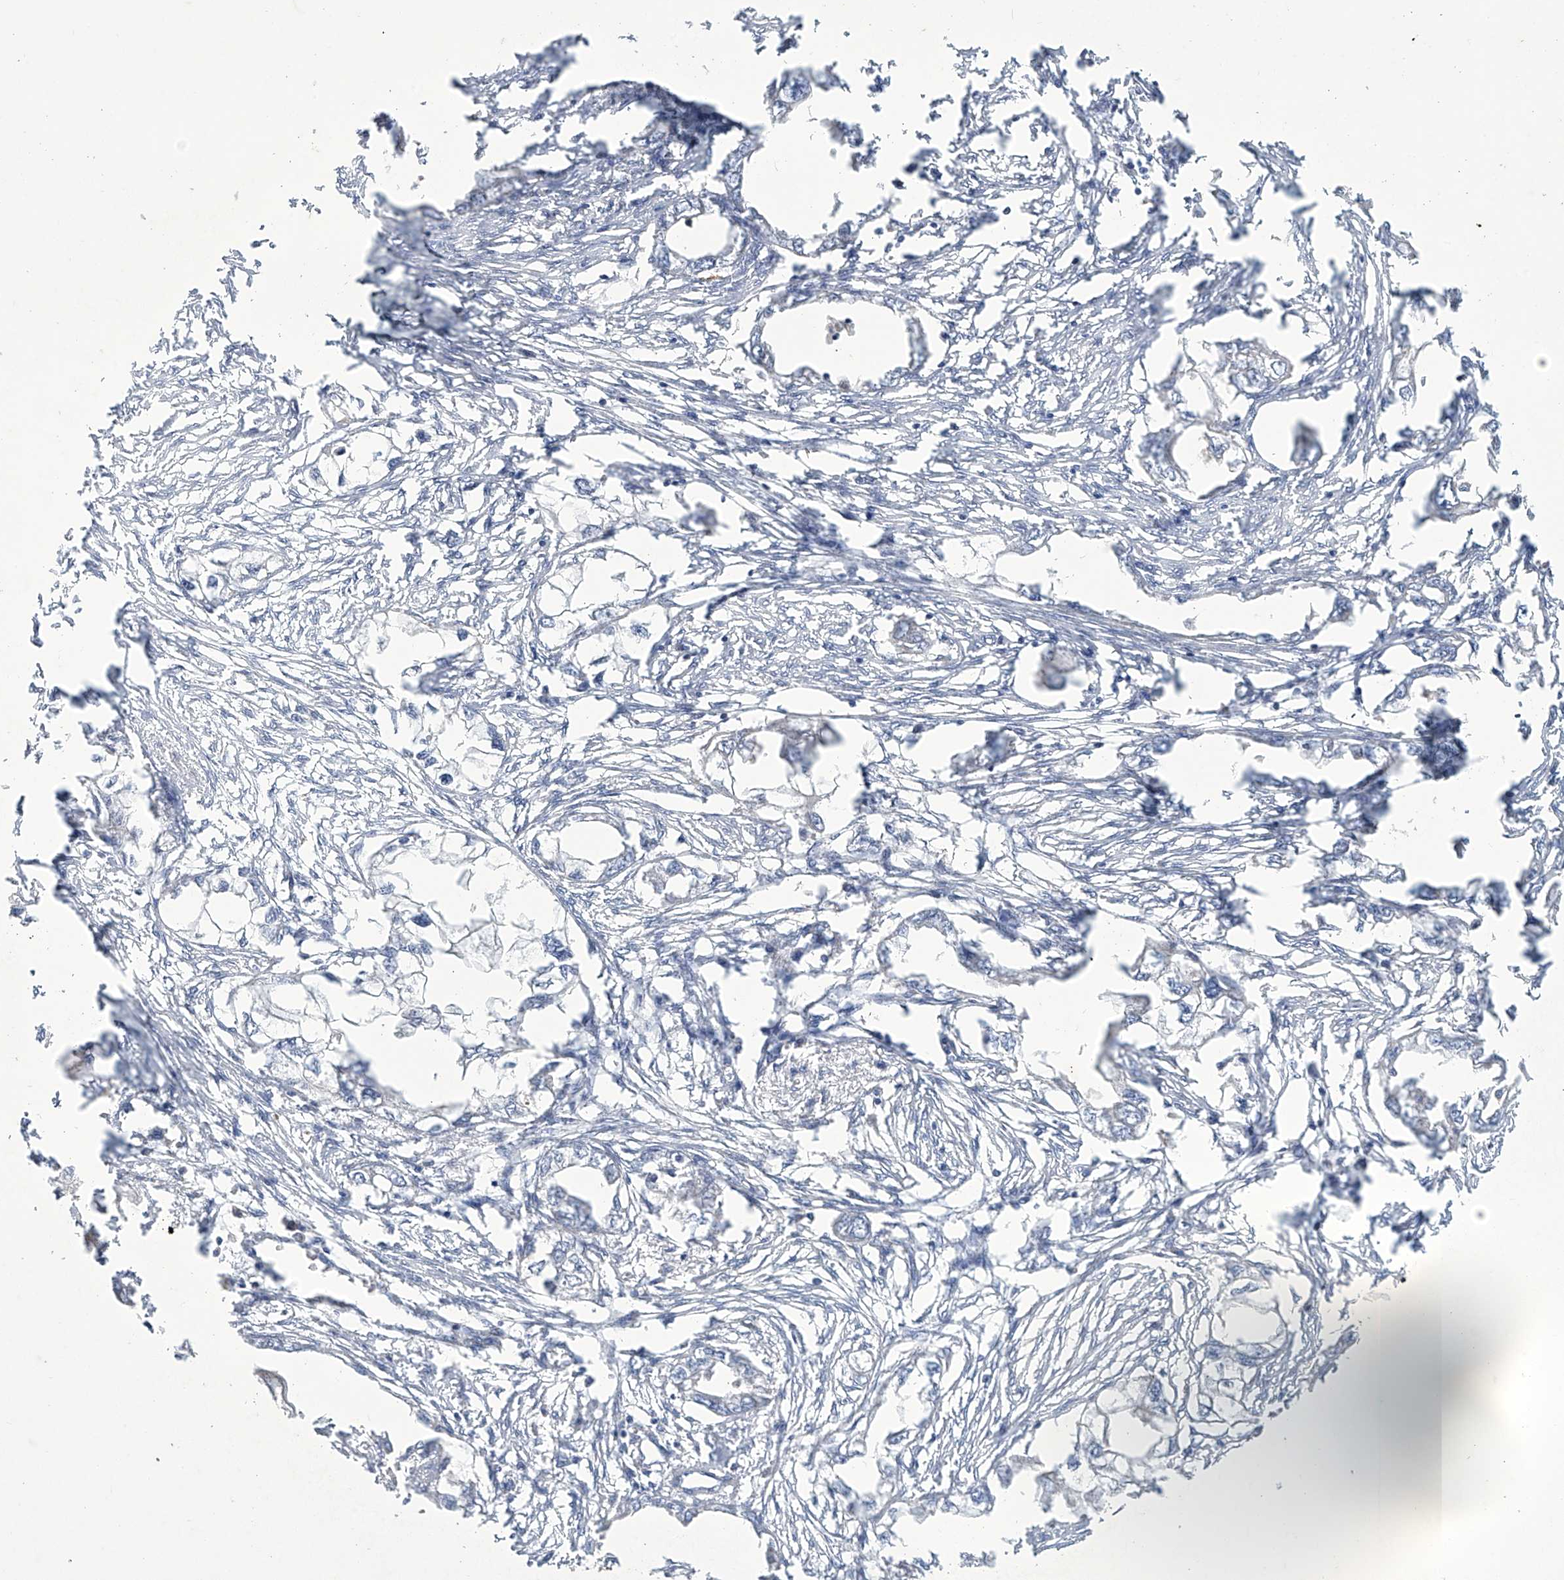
{"staining": {"intensity": "negative", "quantity": "none", "location": "none"}, "tissue": "endometrial cancer", "cell_type": "Tumor cells", "image_type": "cancer", "snomed": [{"axis": "morphology", "description": "Adenocarcinoma, NOS"}, {"axis": "morphology", "description": "Adenocarcinoma, metastatic, NOS"}, {"axis": "topography", "description": "Adipose tissue"}, {"axis": "topography", "description": "Endometrium"}], "caption": "This image is of endometrial cancer stained with IHC to label a protein in brown with the nuclei are counter-stained blue. There is no staining in tumor cells.", "gene": "TRIM60", "patient": {"sex": "female", "age": 67}}